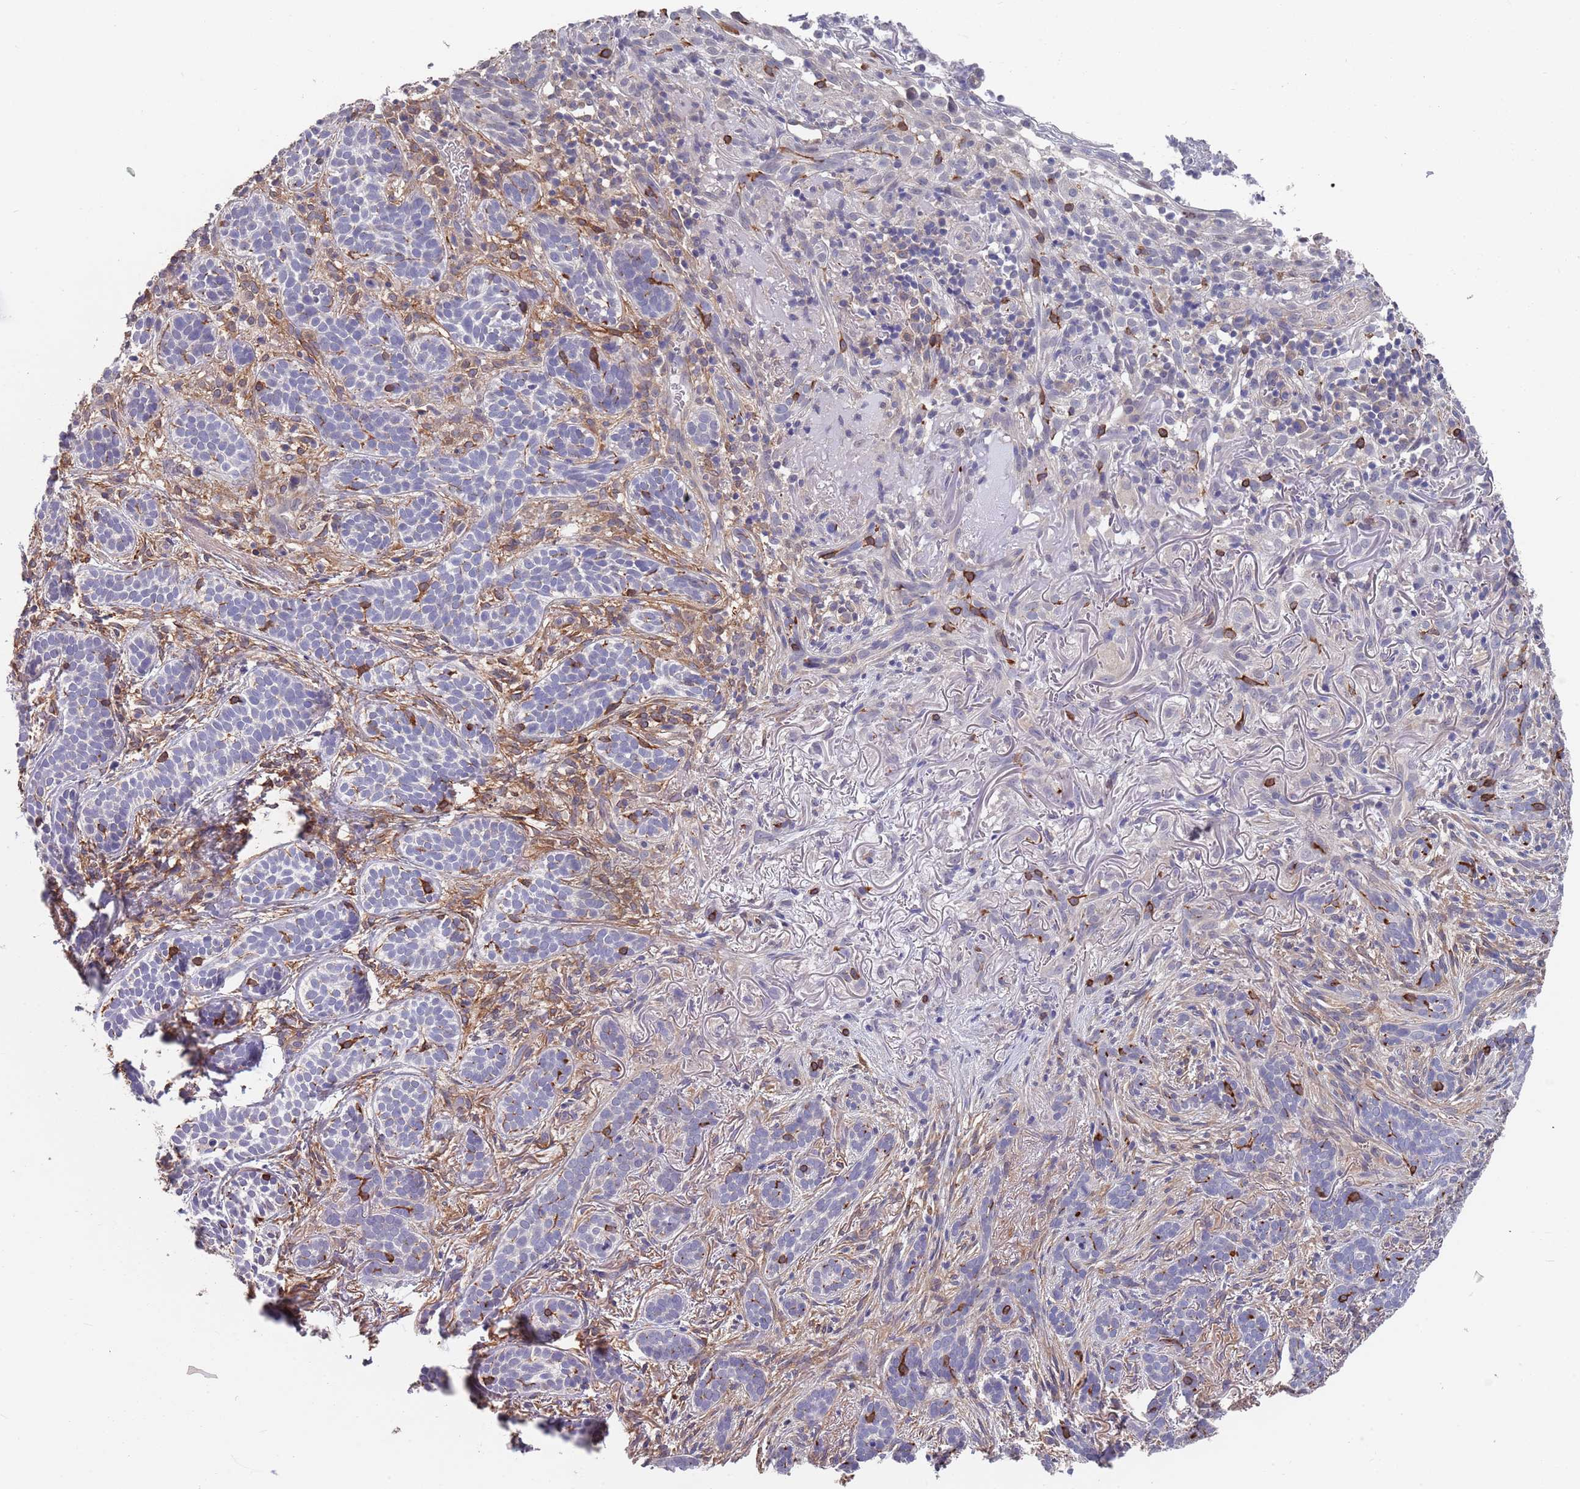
{"staining": {"intensity": "negative", "quantity": "none", "location": "none"}, "tissue": "skin cancer", "cell_type": "Tumor cells", "image_type": "cancer", "snomed": [{"axis": "morphology", "description": "Basal cell carcinoma"}, {"axis": "topography", "description": "Skin"}], "caption": "Human skin cancer (basal cell carcinoma) stained for a protein using IHC shows no positivity in tumor cells.", "gene": "ANK2", "patient": {"sex": "male", "age": 71}}